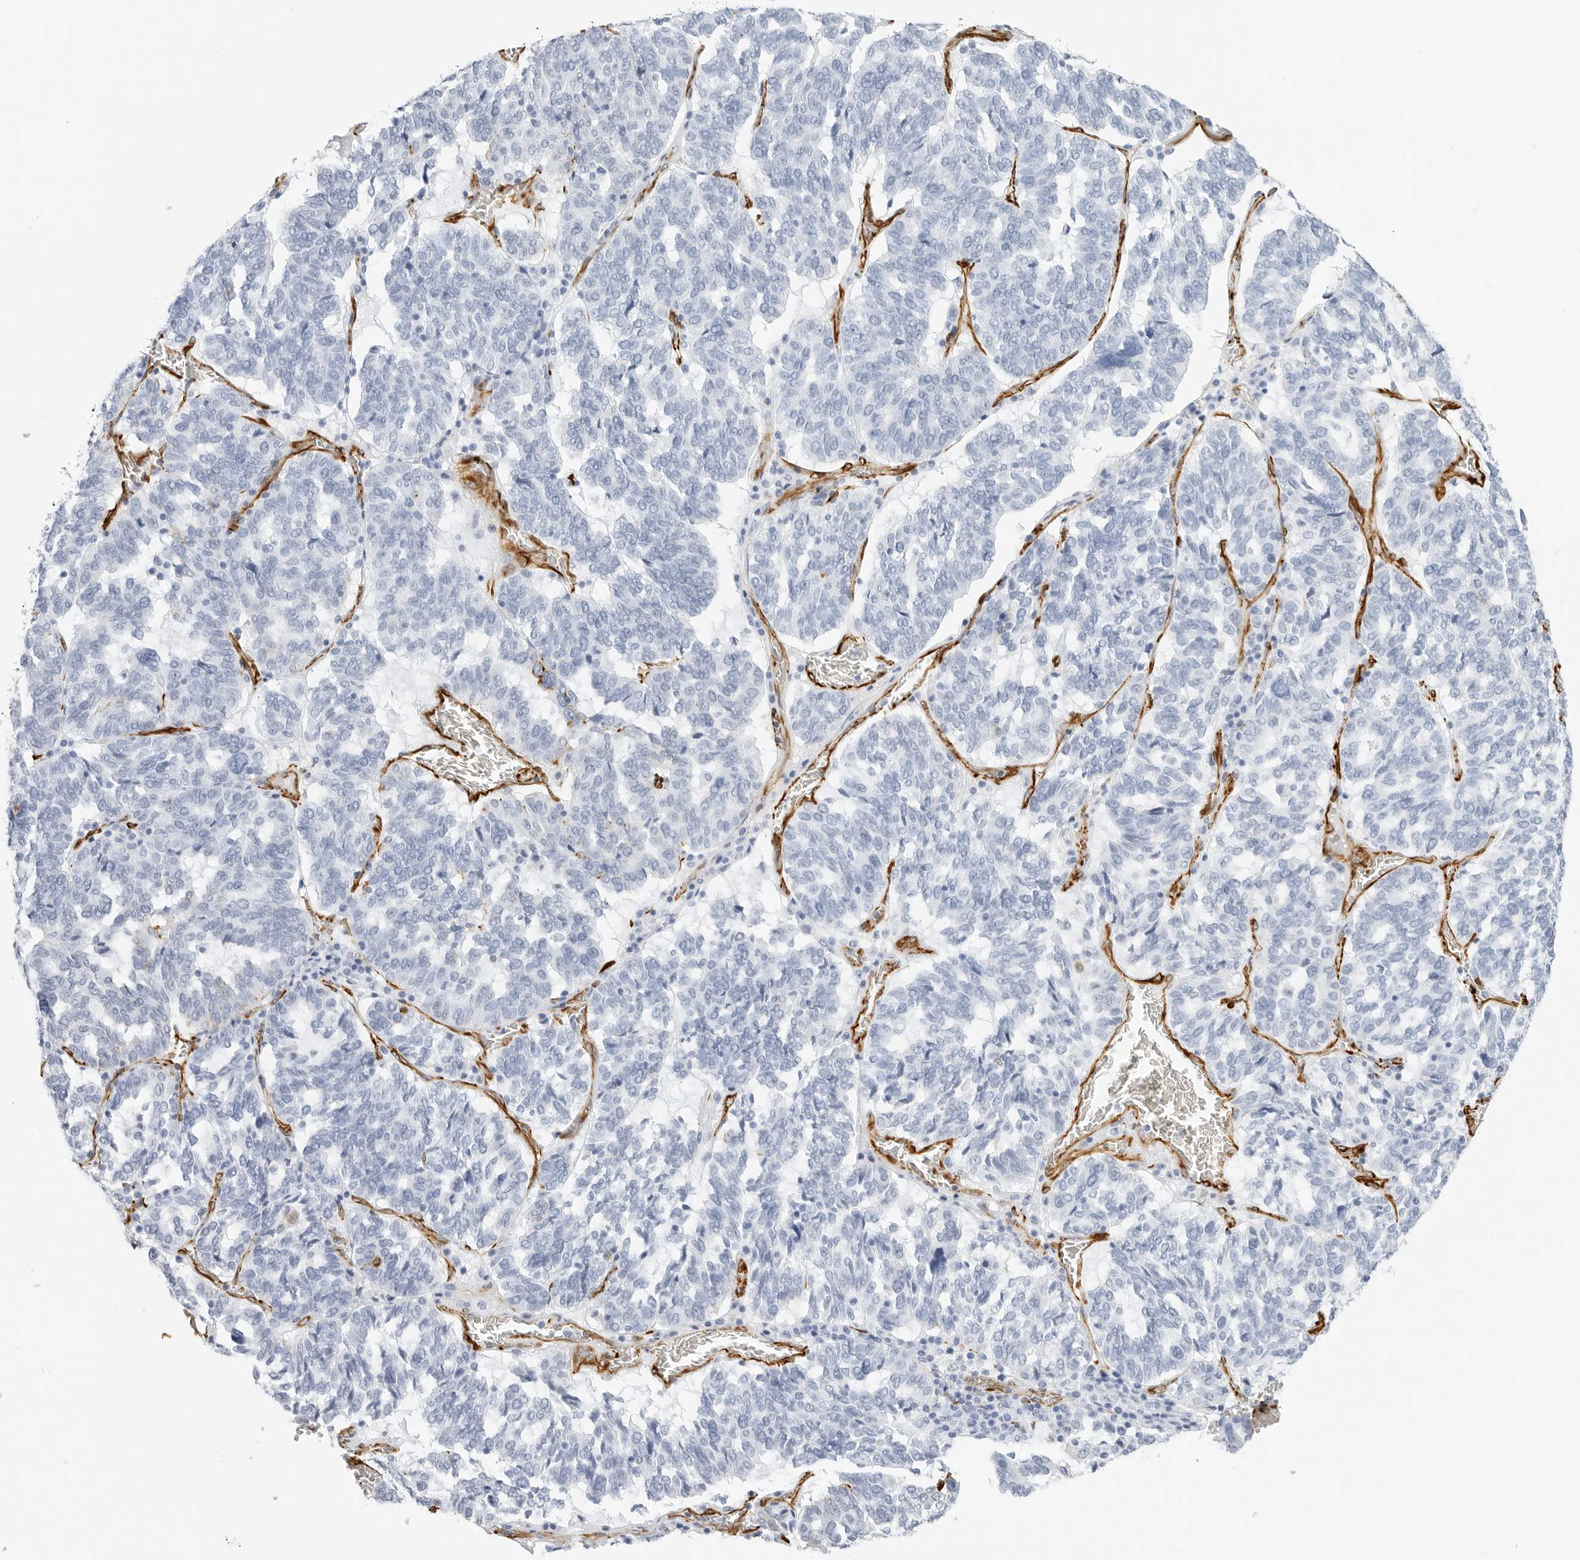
{"staining": {"intensity": "negative", "quantity": "none", "location": "none"}, "tissue": "ovarian cancer", "cell_type": "Tumor cells", "image_type": "cancer", "snomed": [{"axis": "morphology", "description": "Cystadenocarcinoma, serous, NOS"}, {"axis": "topography", "description": "Ovary"}], "caption": "The histopathology image reveals no staining of tumor cells in ovarian cancer (serous cystadenocarcinoma). Nuclei are stained in blue.", "gene": "NES", "patient": {"sex": "female", "age": 59}}